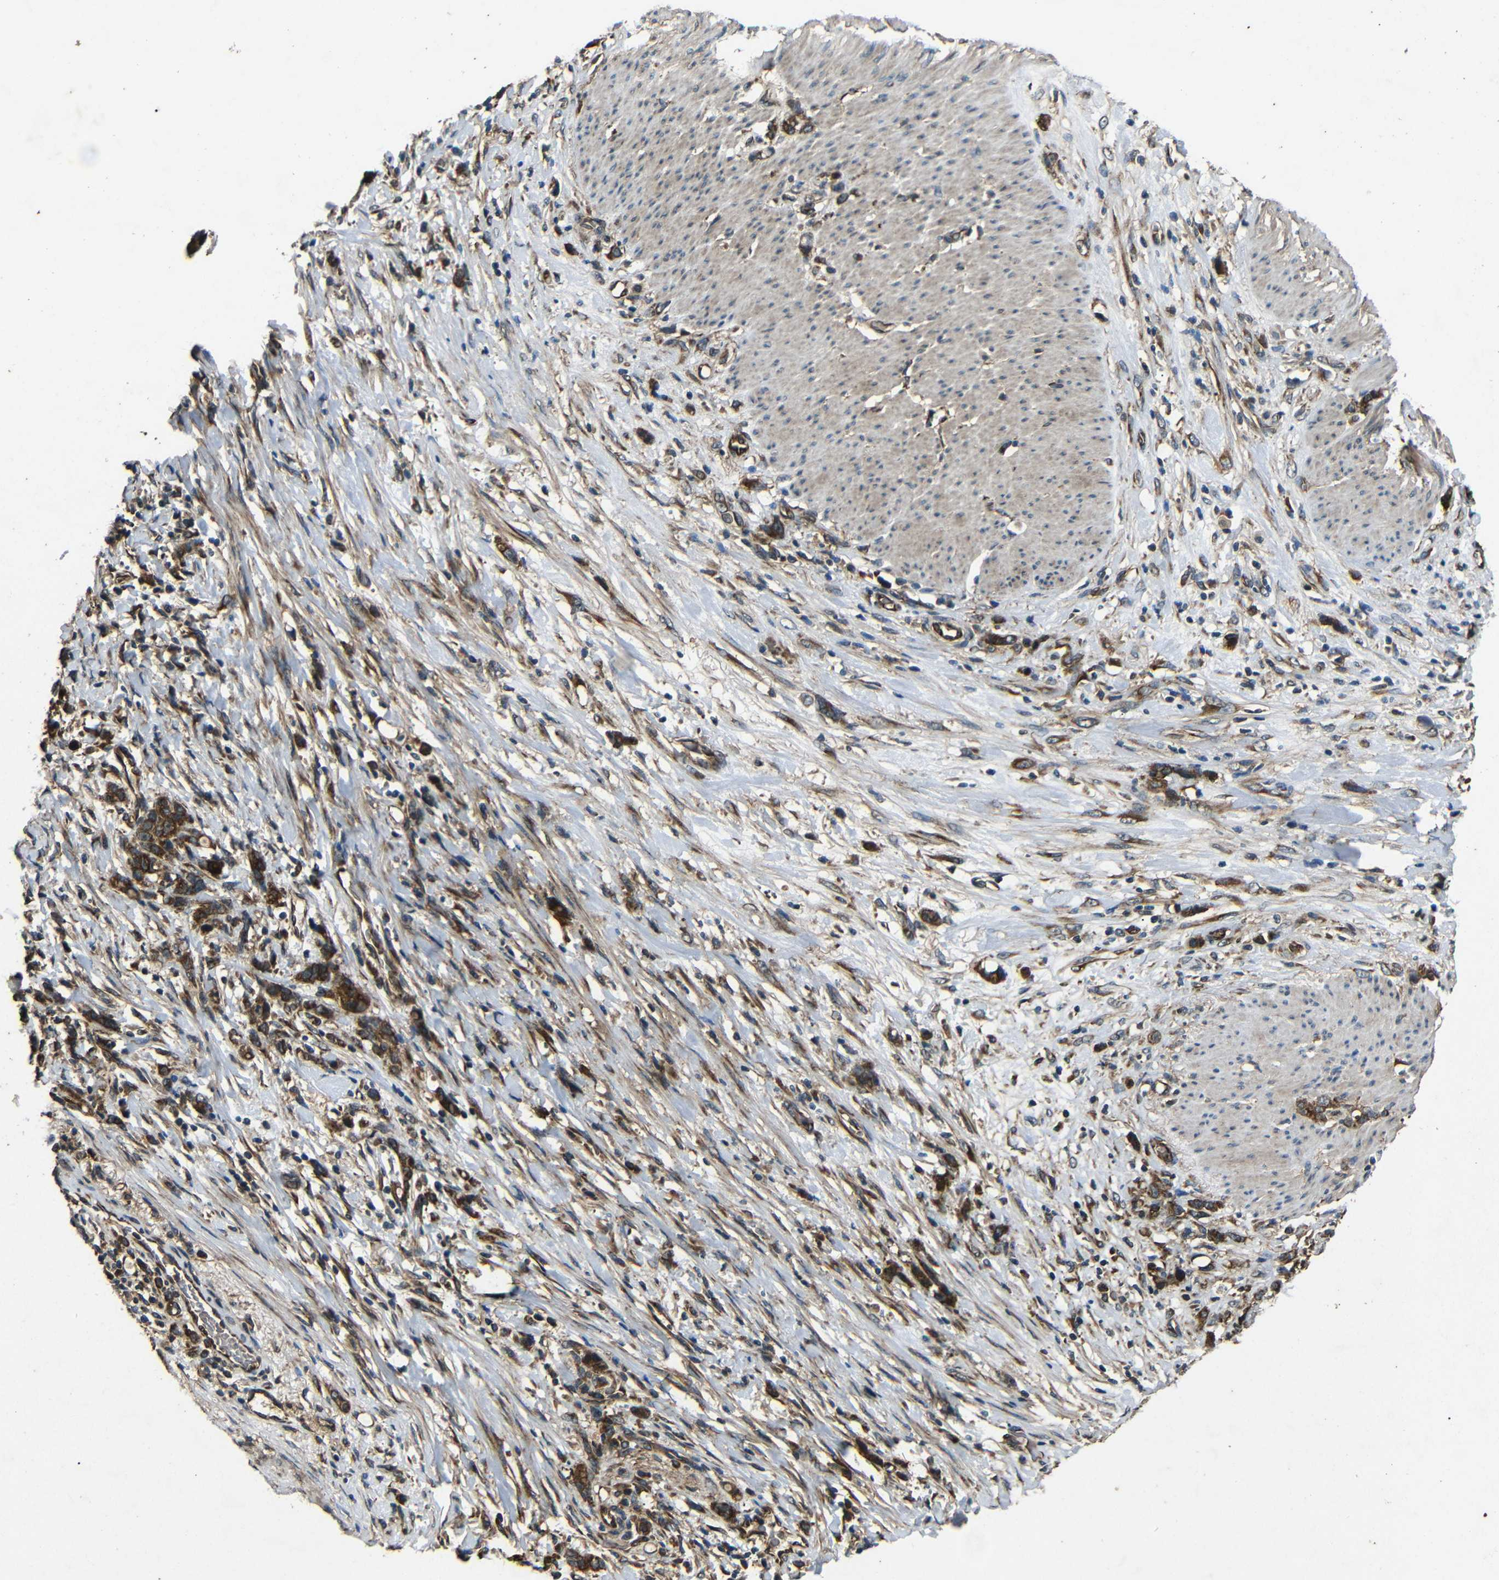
{"staining": {"intensity": "strong", "quantity": ">75%", "location": "cytoplasmic/membranous"}, "tissue": "stomach cancer", "cell_type": "Tumor cells", "image_type": "cancer", "snomed": [{"axis": "morphology", "description": "Adenocarcinoma, NOS"}, {"axis": "topography", "description": "Stomach, lower"}], "caption": "Immunohistochemical staining of adenocarcinoma (stomach) demonstrates strong cytoplasmic/membranous protein staining in approximately >75% of tumor cells.", "gene": "TRPC1", "patient": {"sex": "male", "age": 88}}